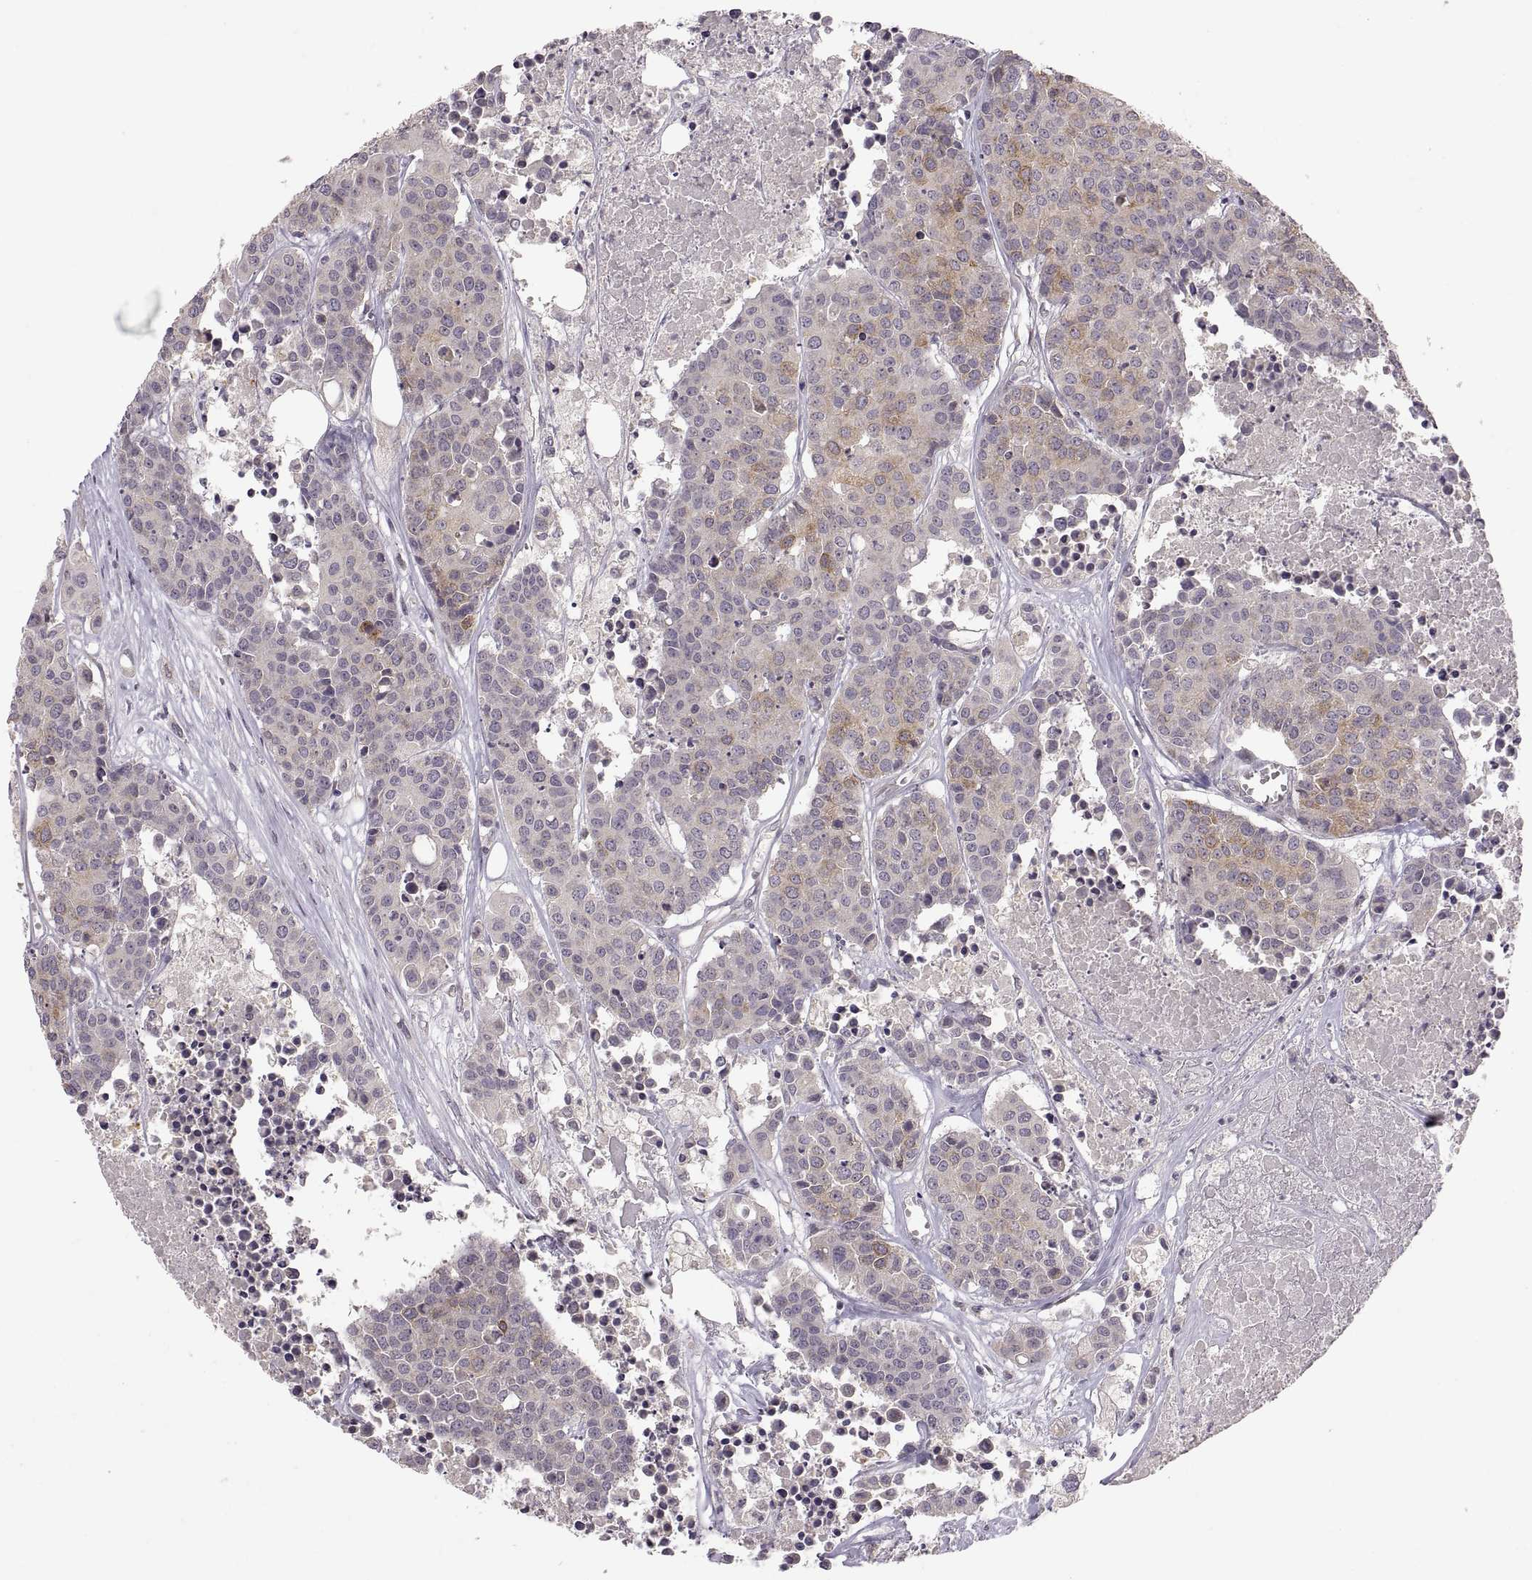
{"staining": {"intensity": "moderate", "quantity": "<25%", "location": "cytoplasmic/membranous"}, "tissue": "carcinoid", "cell_type": "Tumor cells", "image_type": "cancer", "snomed": [{"axis": "morphology", "description": "Carcinoid, malignant, NOS"}, {"axis": "topography", "description": "Colon"}], "caption": "Approximately <25% of tumor cells in carcinoid display moderate cytoplasmic/membranous protein staining as visualized by brown immunohistochemical staining.", "gene": "HMGCR", "patient": {"sex": "male", "age": 81}}